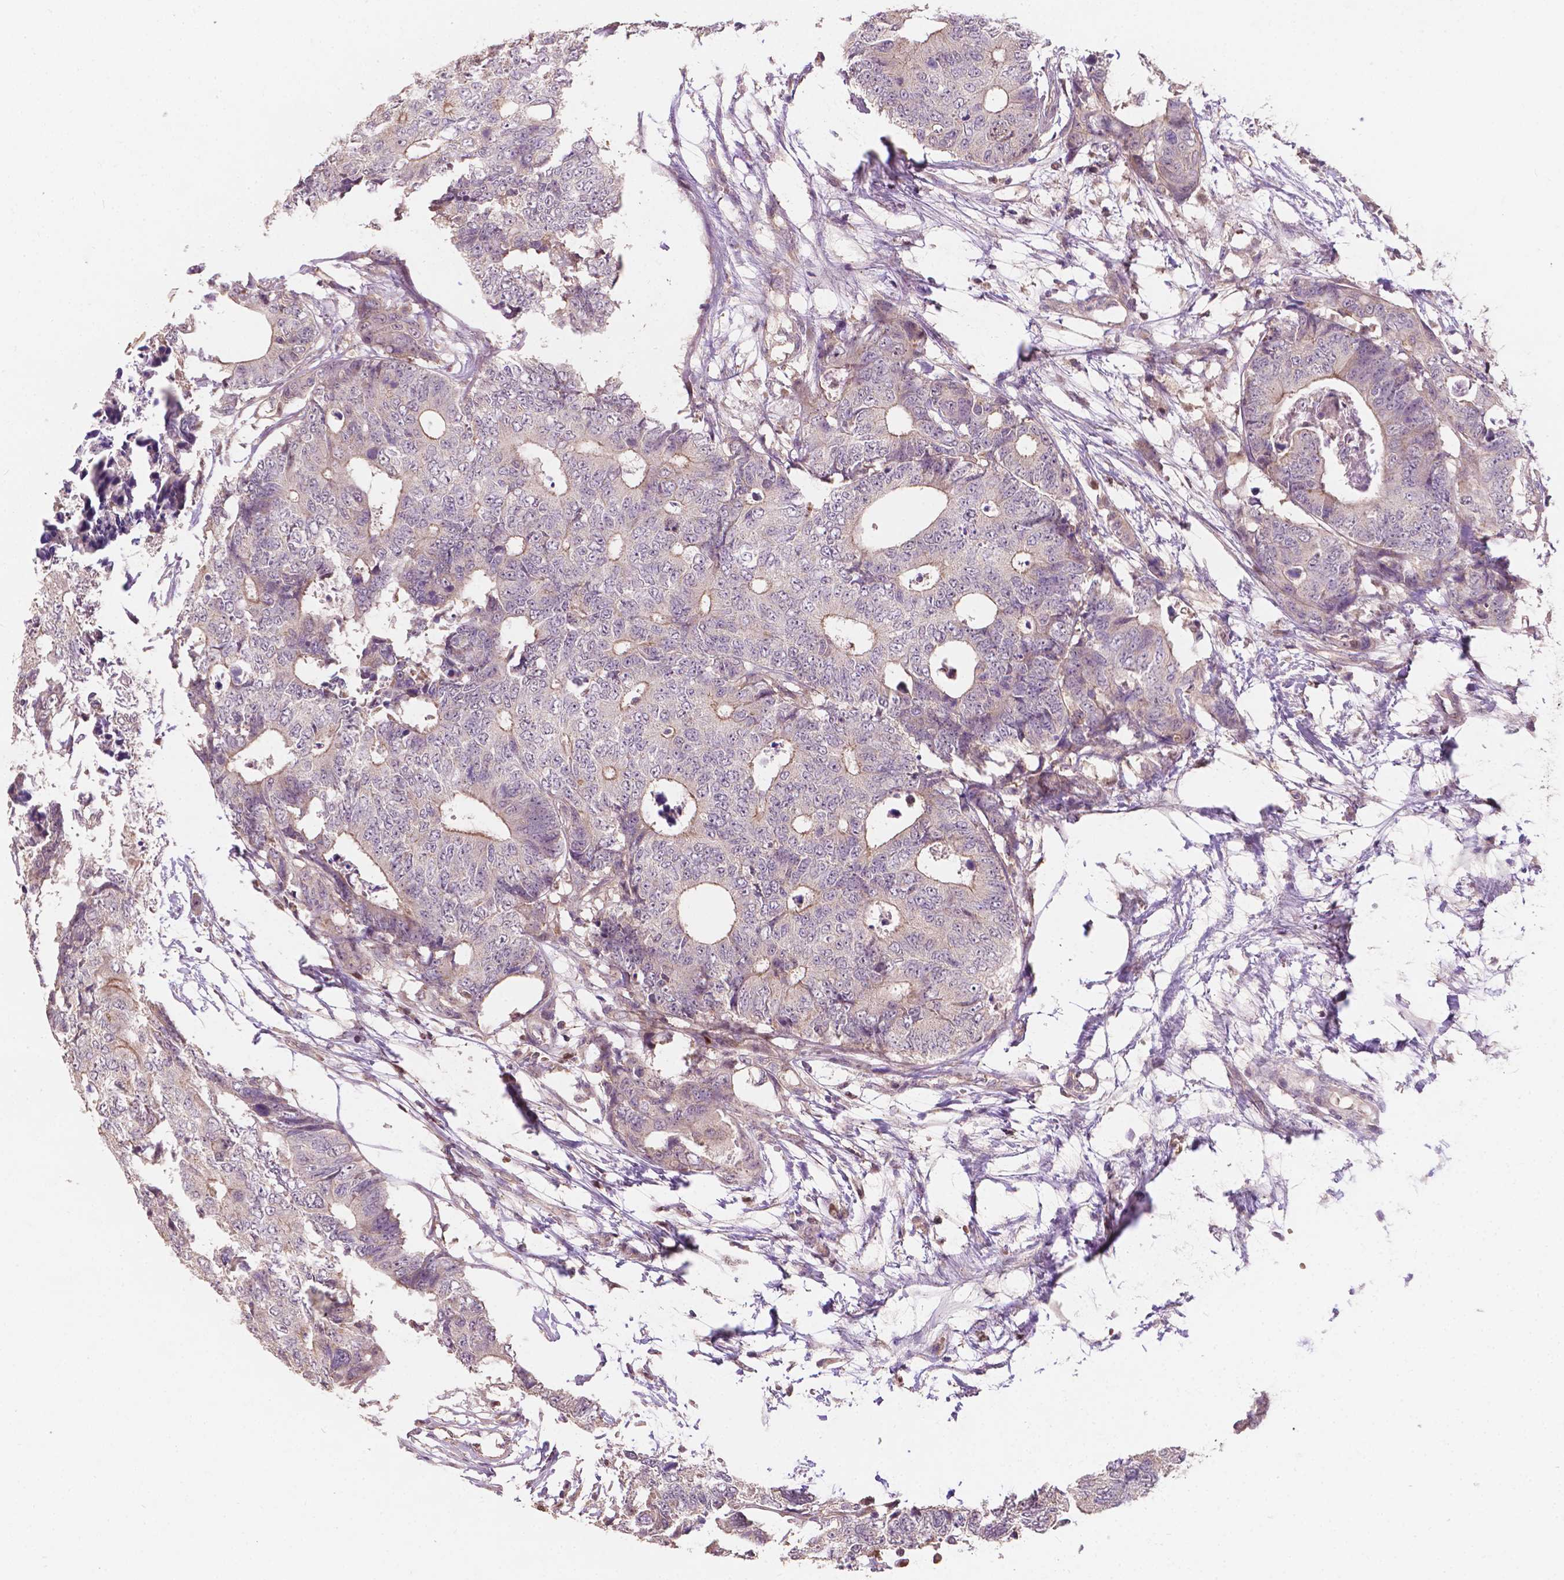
{"staining": {"intensity": "weak", "quantity": "<25%", "location": "cytoplasmic/membranous"}, "tissue": "colorectal cancer", "cell_type": "Tumor cells", "image_type": "cancer", "snomed": [{"axis": "morphology", "description": "Adenocarcinoma, NOS"}, {"axis": "topography", "description": "Colon"}], "caption": "Photomicrograph shows no protein expression in tumor cells of colorectal cancer tissue.", "gene": "DUSP16", "patient": {"sex": "female", "age": 48}}